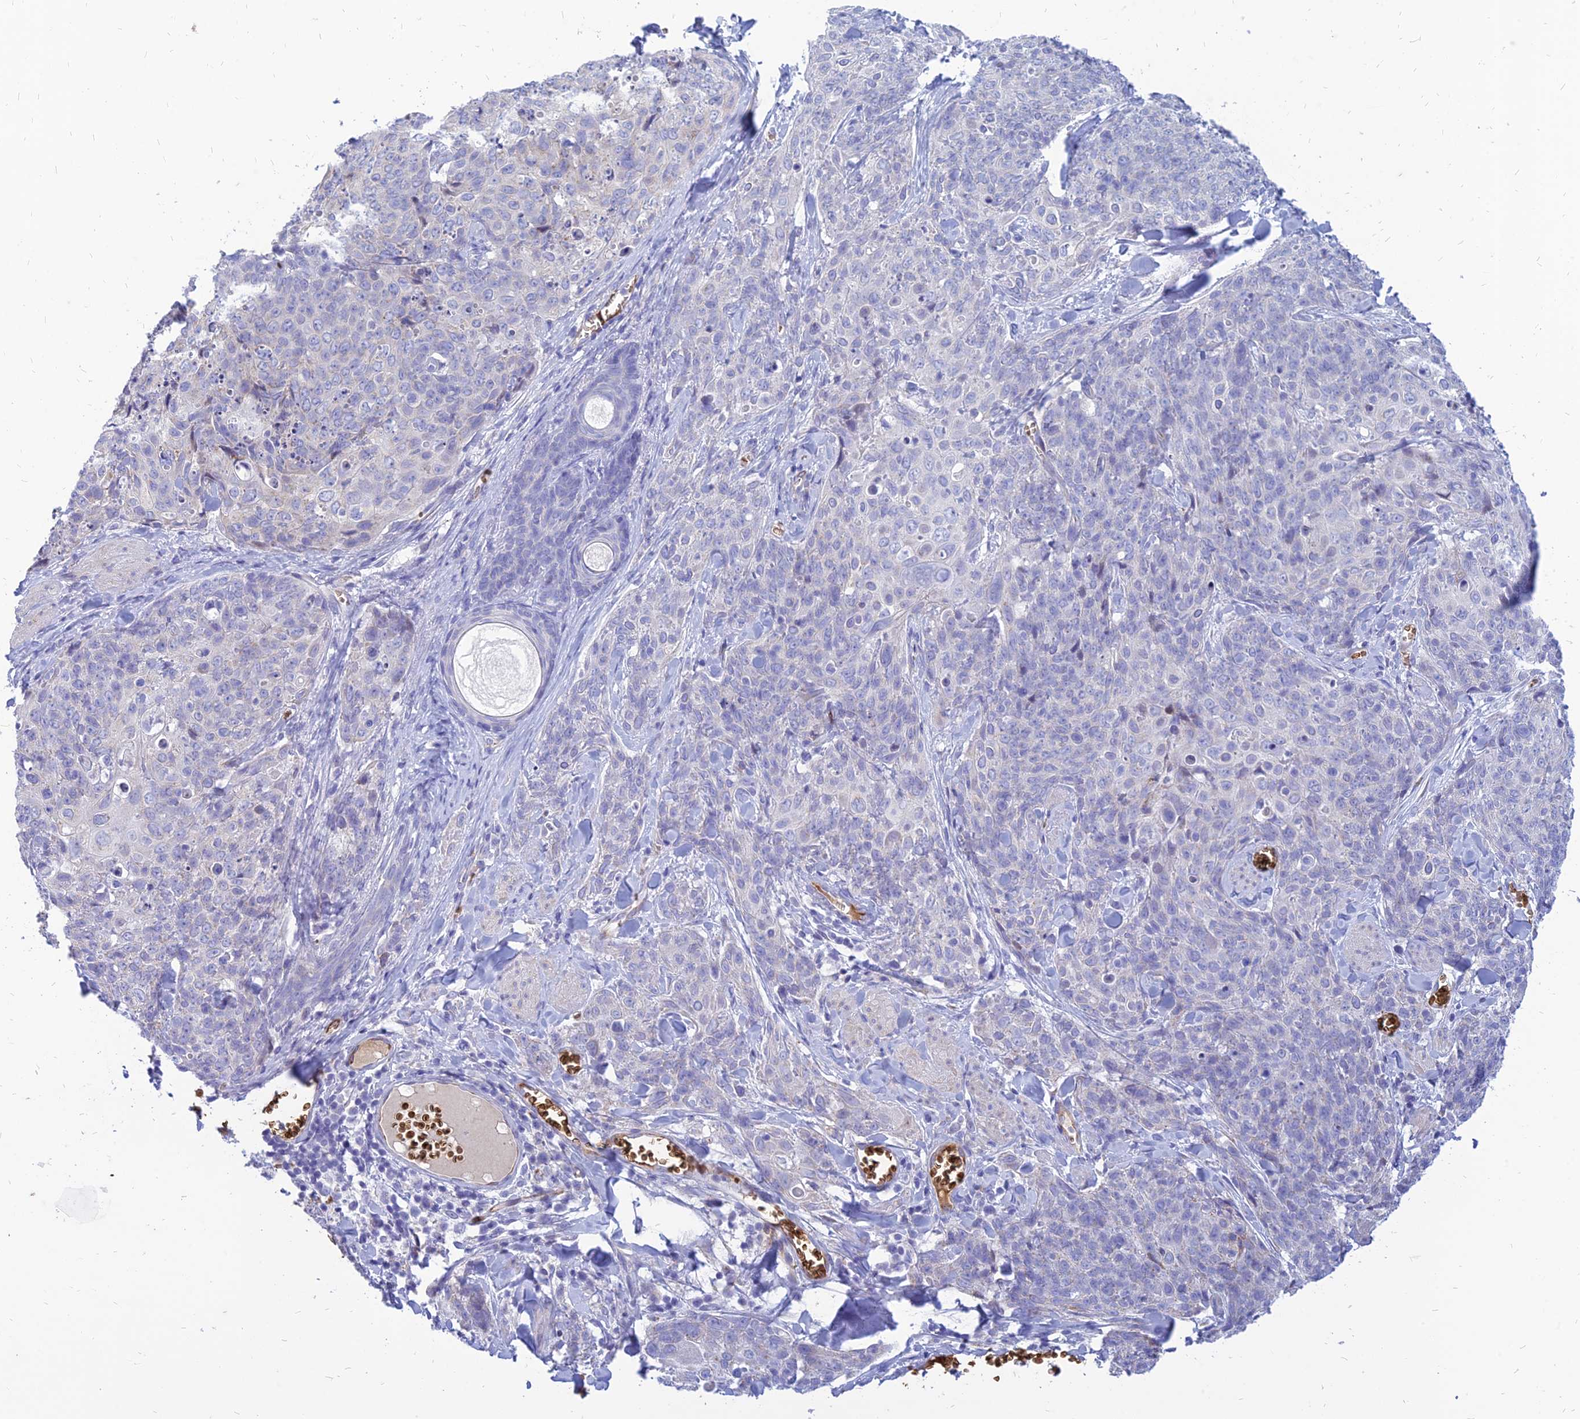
{"staining": {"intensity": "negative", "quantity": "none", "location": "none"}, "tissue": "skin cancer", "cell_type": "Tumor cells", "image_type": "cancer", "snomed": [{"axis": "morphology", "description": "Squamous cell carcinoma, NOS"}, {"axis": "topography", "description": "Skin"}, {"axis": "topography", "description": "Vulva"}], "caption": "Immunohistochemistry photomicrograph of skin cancer stained for a protein (brown), which reveals no positivity in tumor cells.", "gene": "HHAT", "patient": {"sex": "female", "age": 85}}